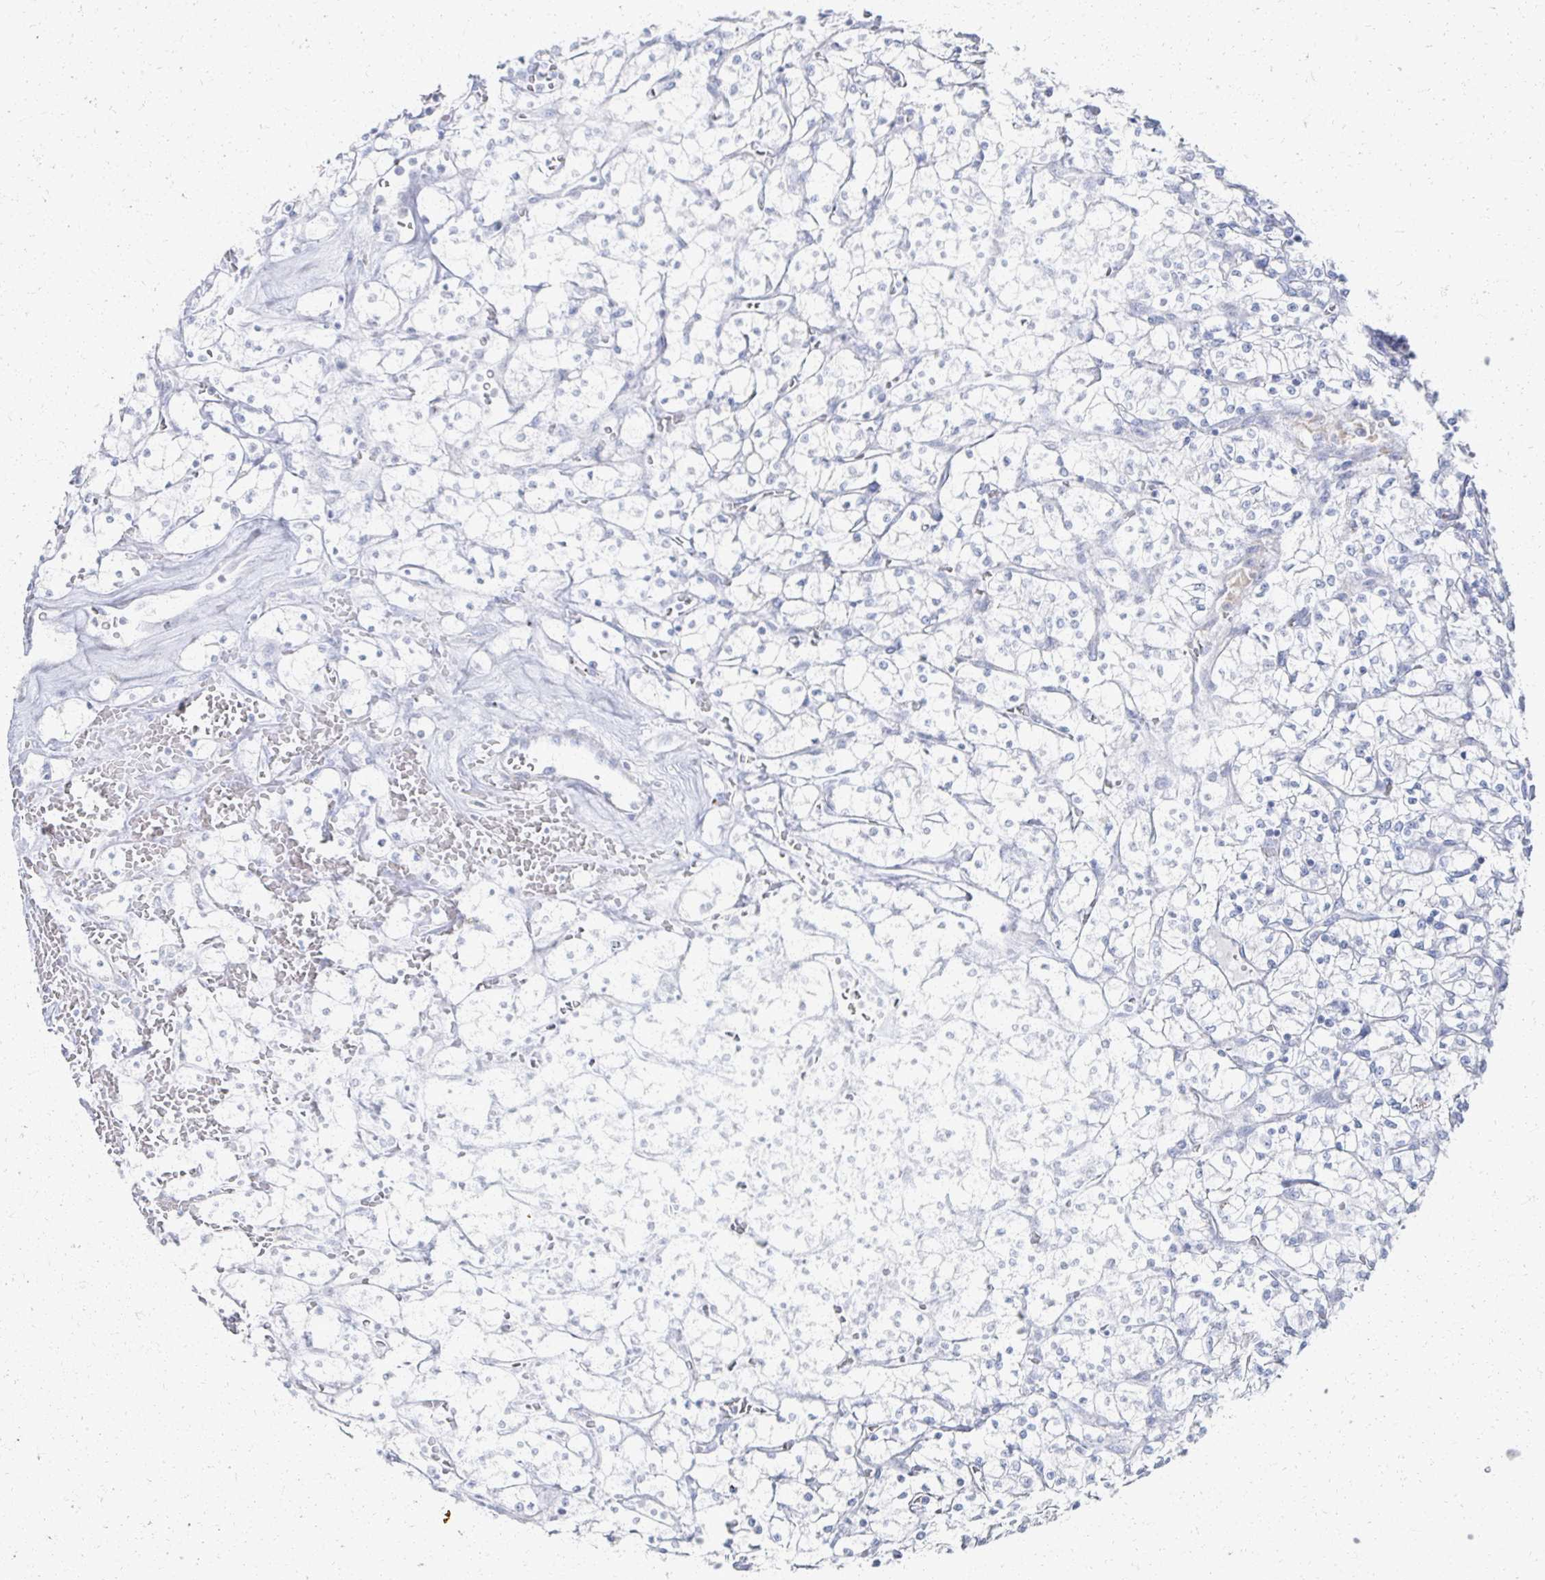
{"staining": {"intensity": "negative", "quantity": "none", "location": "none"}, "tissue": "renal cancer", "cell_type": "Tumor cells", "image_type": "cancer", "snomed": [{"axis": "morphology", "description": "Adenocarcinoma, NOS"}, {"axis": "topography", "description": "Kidney"}], "caption": "The immunohistochemistry (IHC) histopathology image has no significant expression in tumor cells of adenocarcinoma (renal) tissue.", "gene": "PRR20A", "patient": {"sex": "female", "age": 64}}